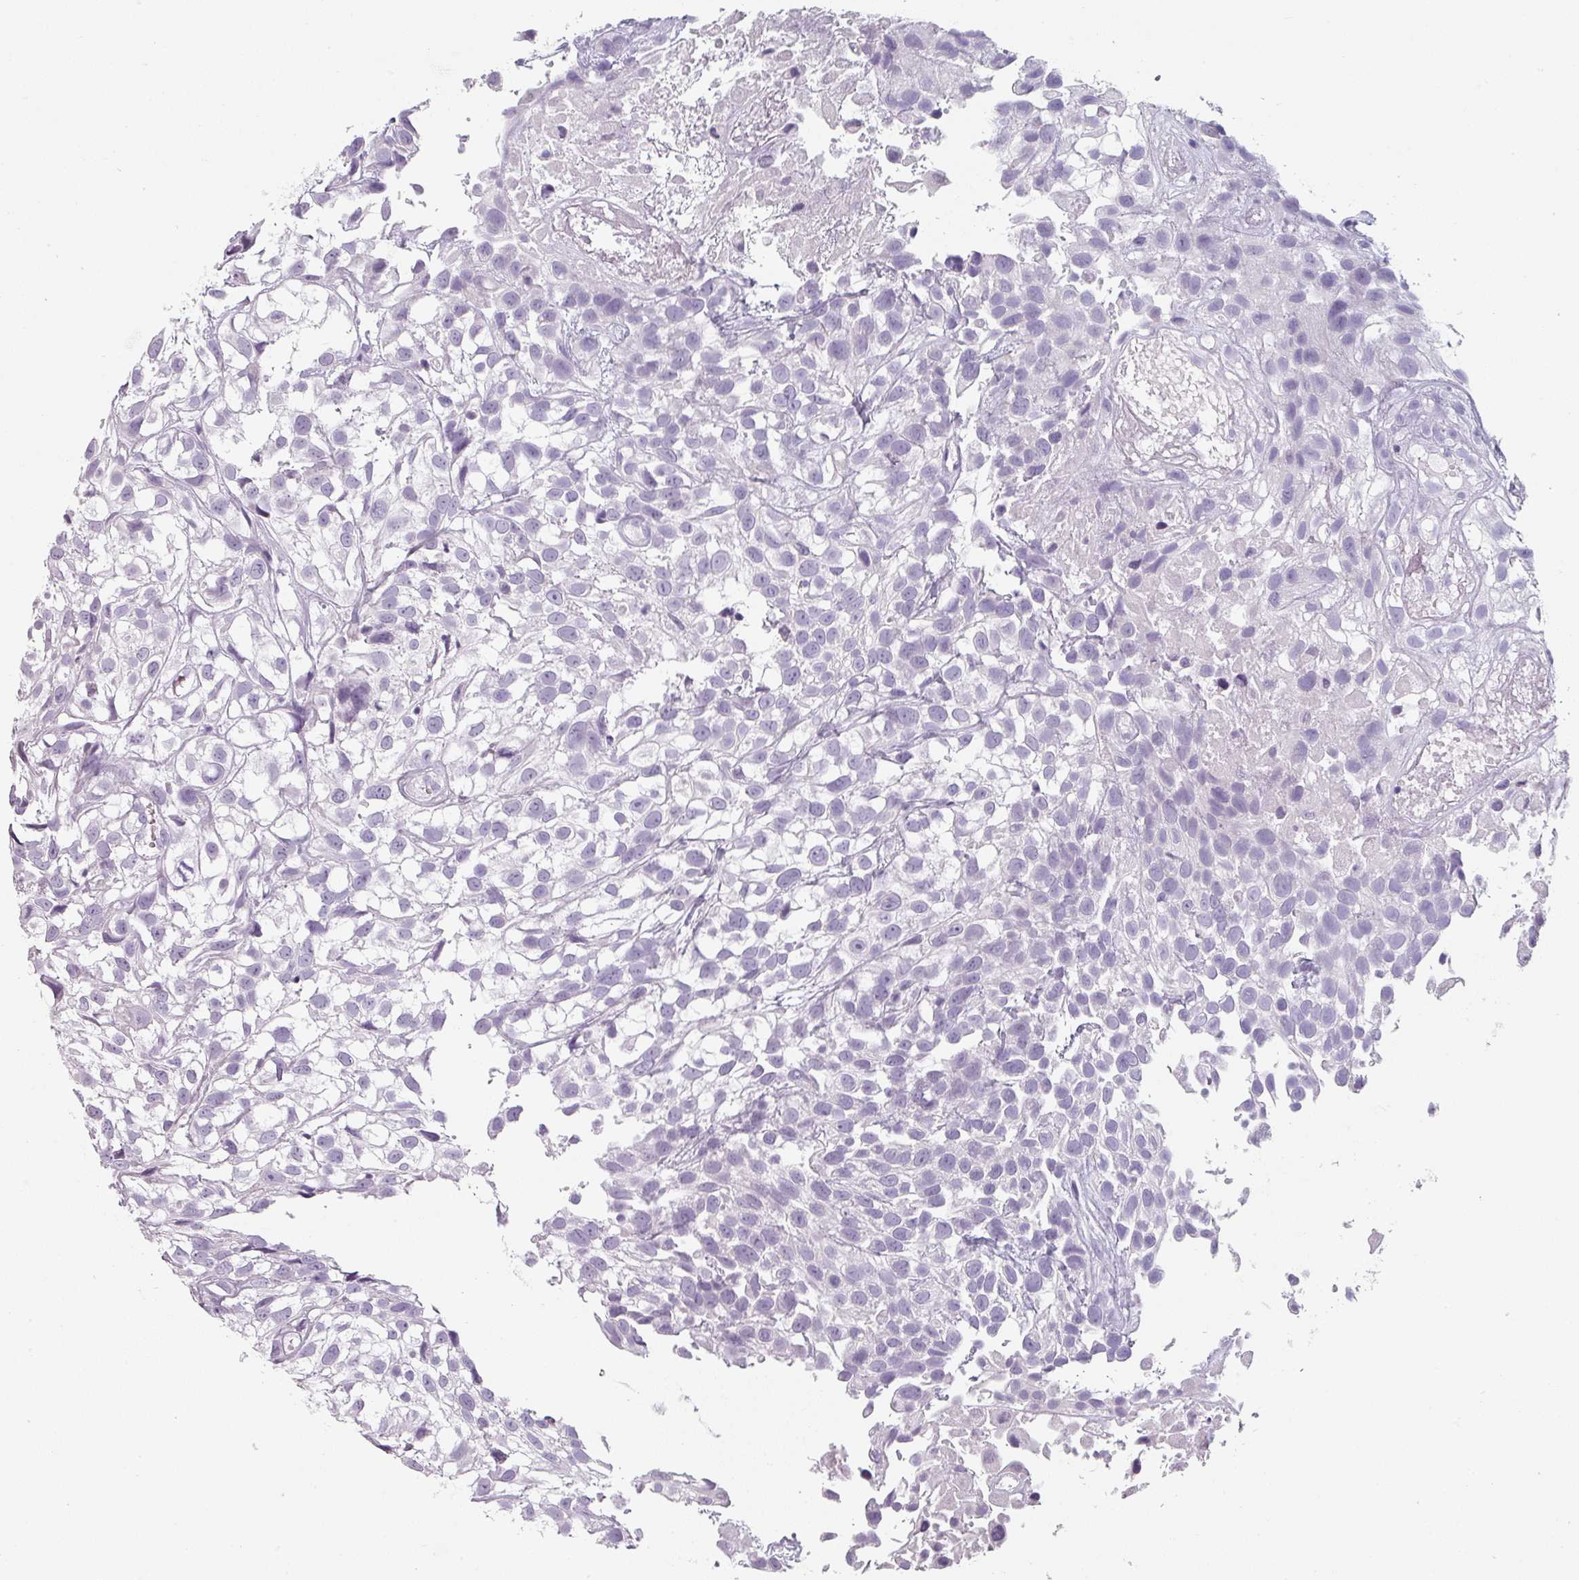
{"staining": {"intensity": "negative", "quantity": "none", "location": "none"}, "tissue": "urothelial cancer", "cell_type": "Tumor cells", "image_type": "cancer", "snomed": [{"axis": "morphology", "description": "Urothelial carcinoma, High grade"}, {"axis": "topography", "description": "Urinary bladder"}], "caption": "Tumor cells are negative for brown protein staining in urothelial cancer. Brightfield microscopy of IHC stained with DAB (3,3'-diaminobenzidine) (brown) and hematoxylin (blue), captured at high magnification.", "gene": "SFTPA1", "patient": {"sex": "male", "age": 56}}